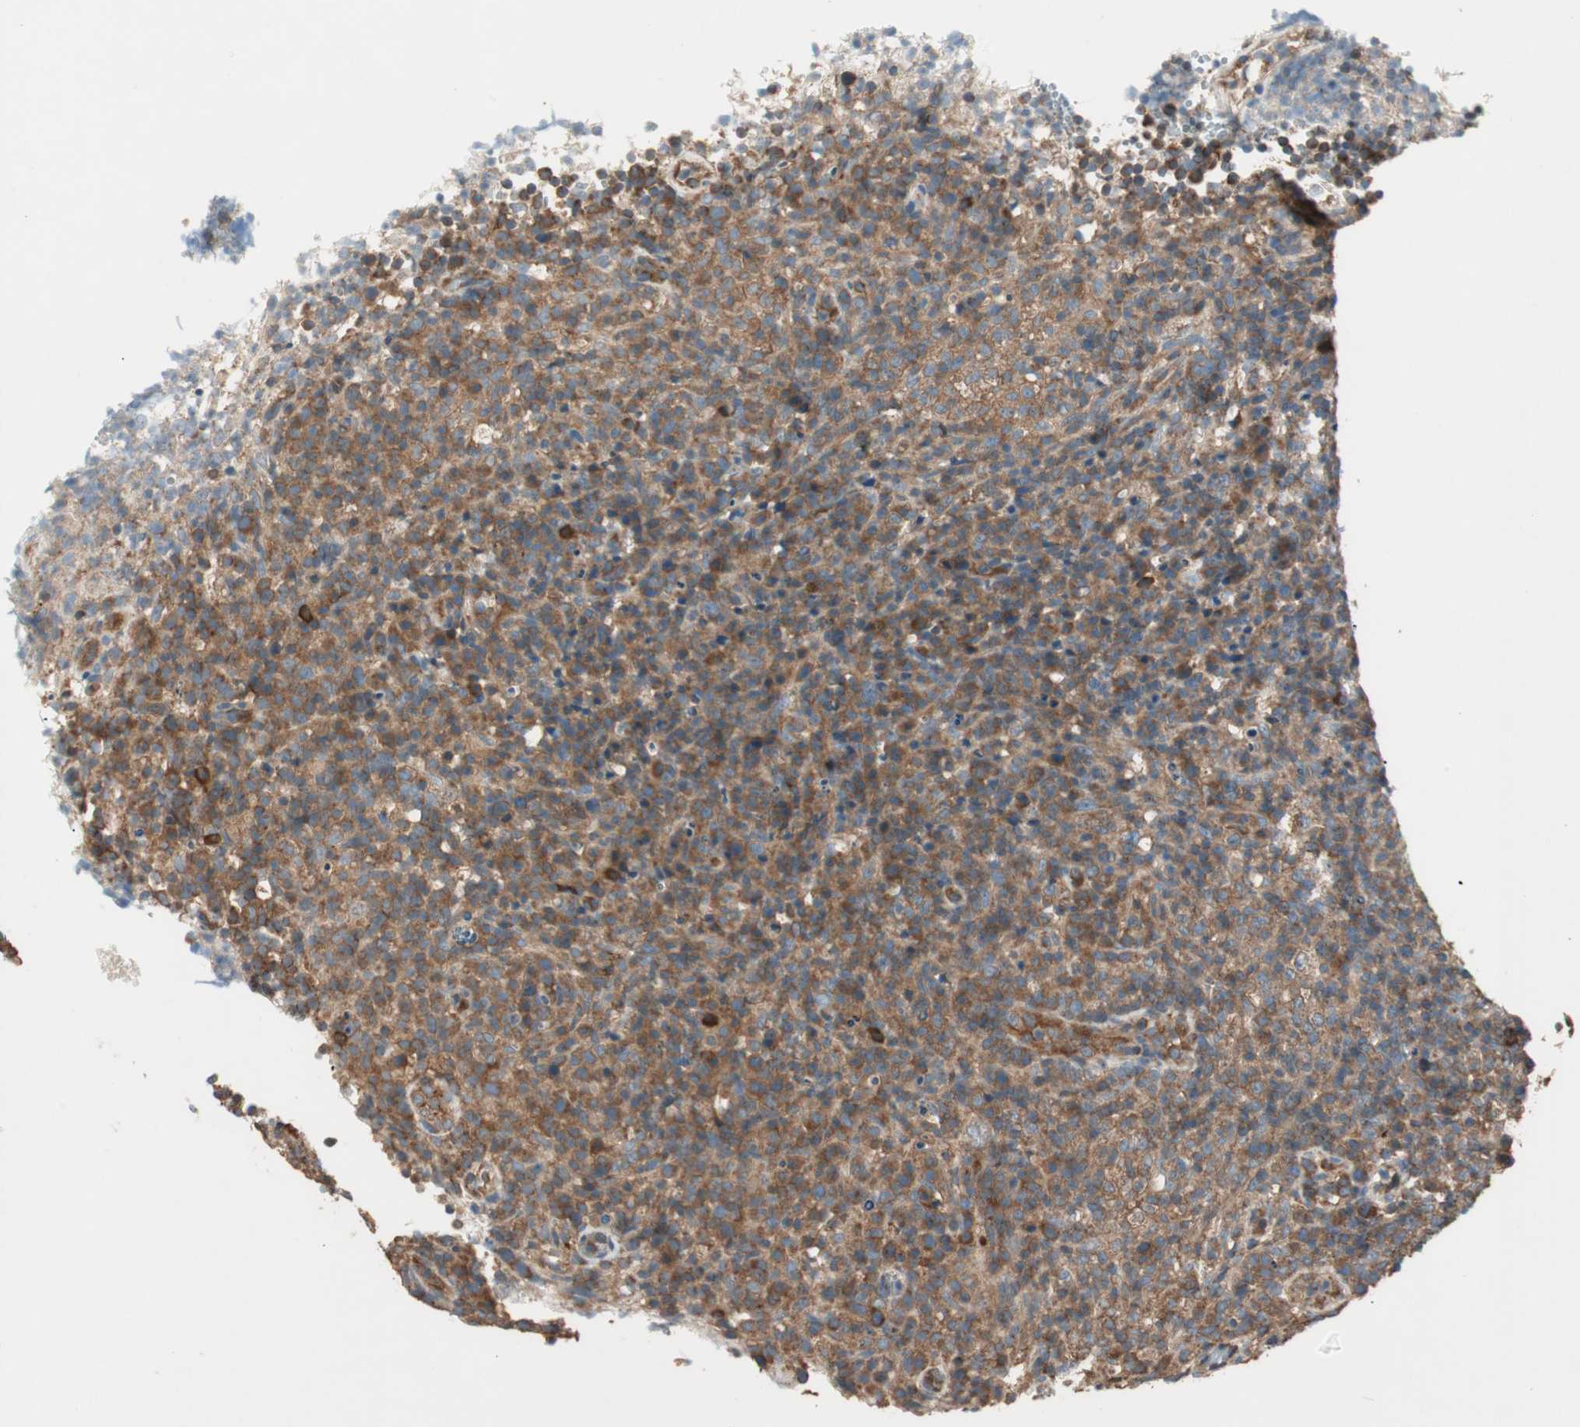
{"staining": {"intensity": "strong", "quantity": ">75%", "location": "cytoplasmic/membranous"}, "tissue": "lymphoma", "cell_type": "Tumor cells", "image_type": "cancer", "snomed": [{"axis": "morphology", "description": "Malignant lymphoma, non-Hodgkin's type, High grade"}, {"axis": "topography", "description": "Lymph node"}], "caption": "Brown immunohistochemical staining in human high-grade malignant lymphoma, non-Hodgkin's type reveals strong cytoplasmic/membranous staining in about >75% of tumor cells. Nuclei are stained in blue.", "gene": "CC2D1A", "patient": {"sex": "female", "age": 76}}